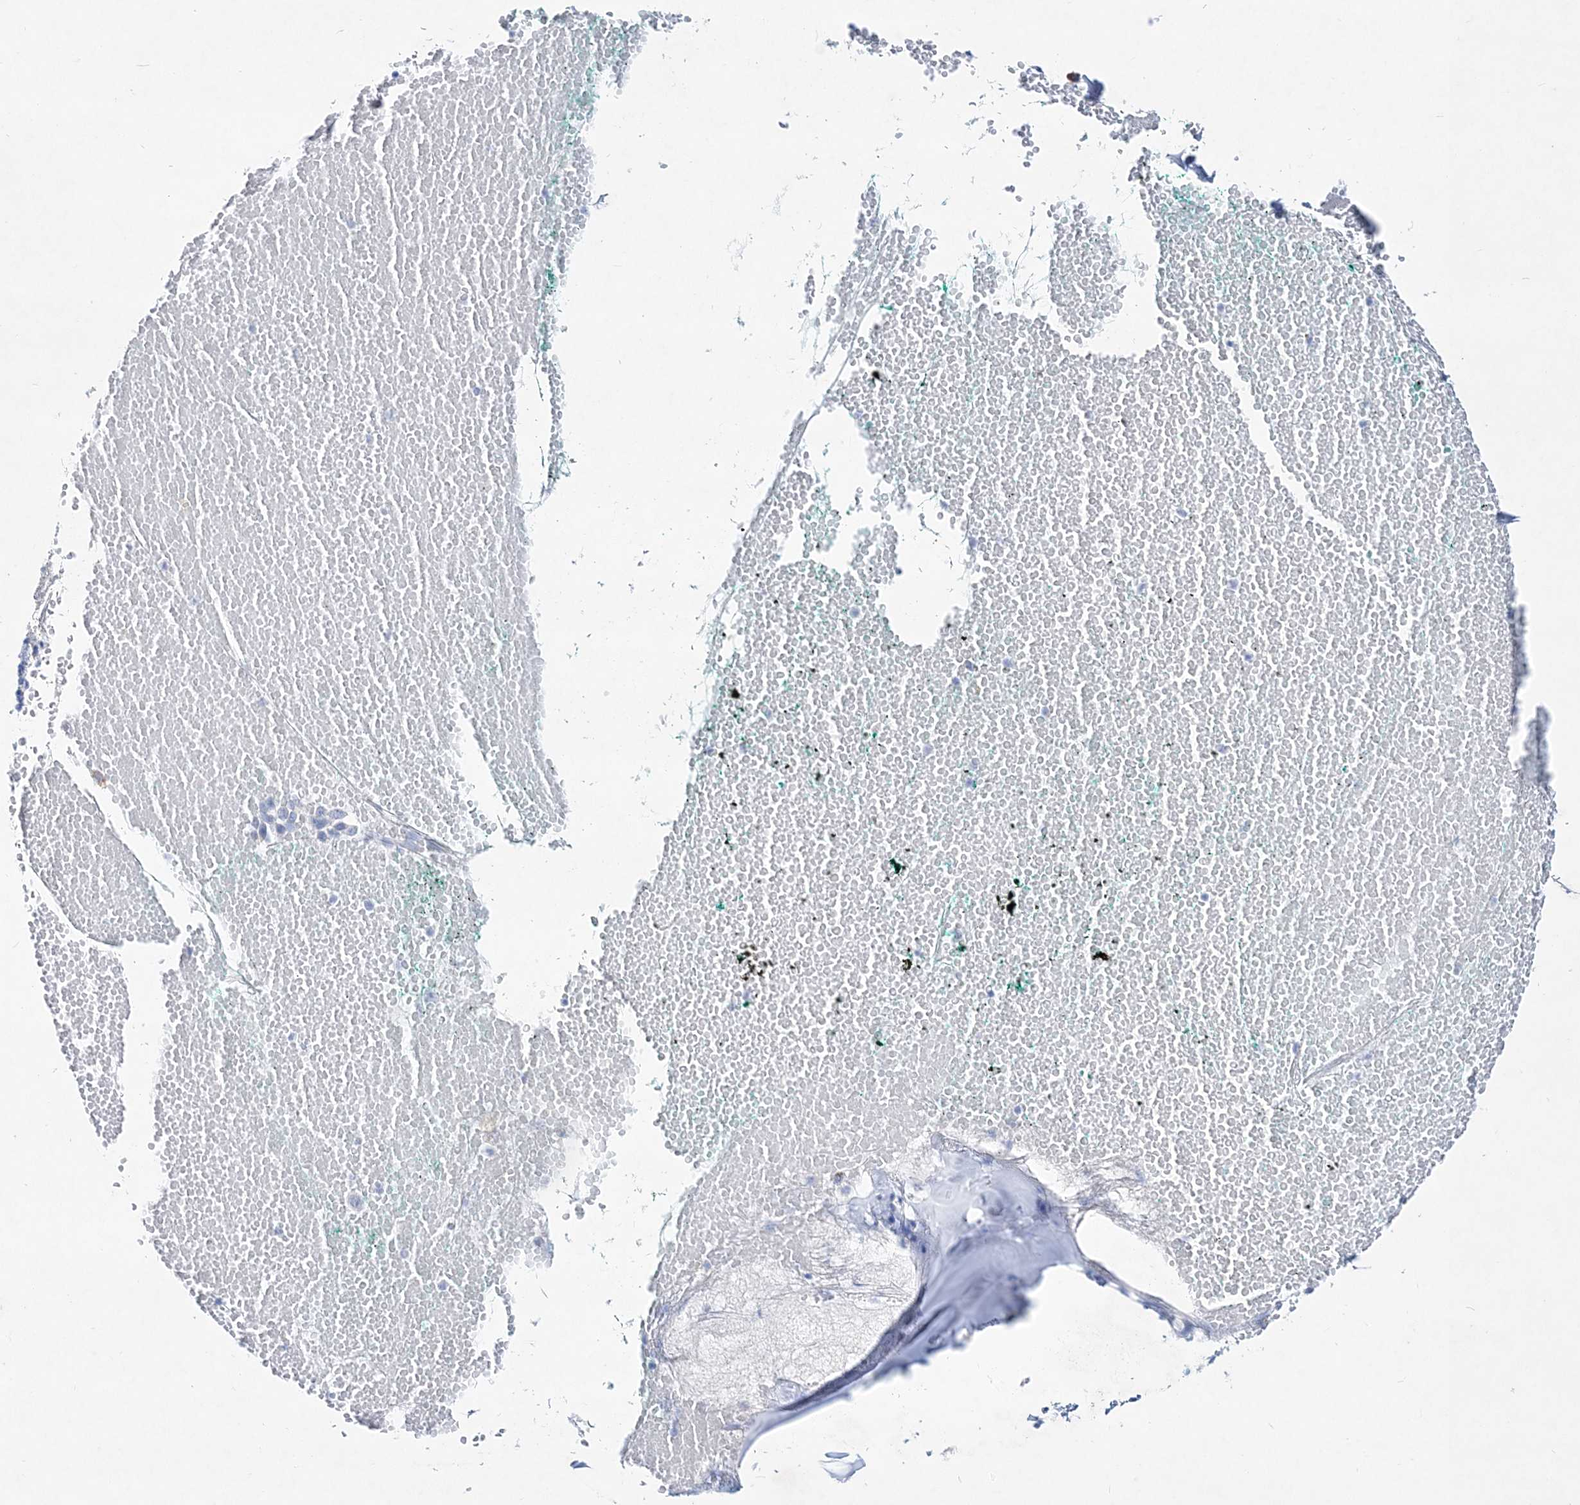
{"staining": {"intensity": "negative", "quantity": "none", "location": "none"}, "tissue": "soft tissue", "cell_type": "Fibroblasts", "image_type": "normal", "snomed": [{"axis": "morphology", "description": "Normal tissue, NOS"}, {"axis": "morphology", "description": "Basal cell carcinoma"}, {"axis": "topography", "description": "Cartilage tissue"}, {"axis": "topography", "description": "Nasopharynx"}, {"axis": "topography", "description": "Oral tissue"}], "caption": "Protein analysis of benign soft tissue demonstrates no significant expression in fibroblasts.", "gene": "SPINK7", "patient": {"sex": "female", "age": 77}}